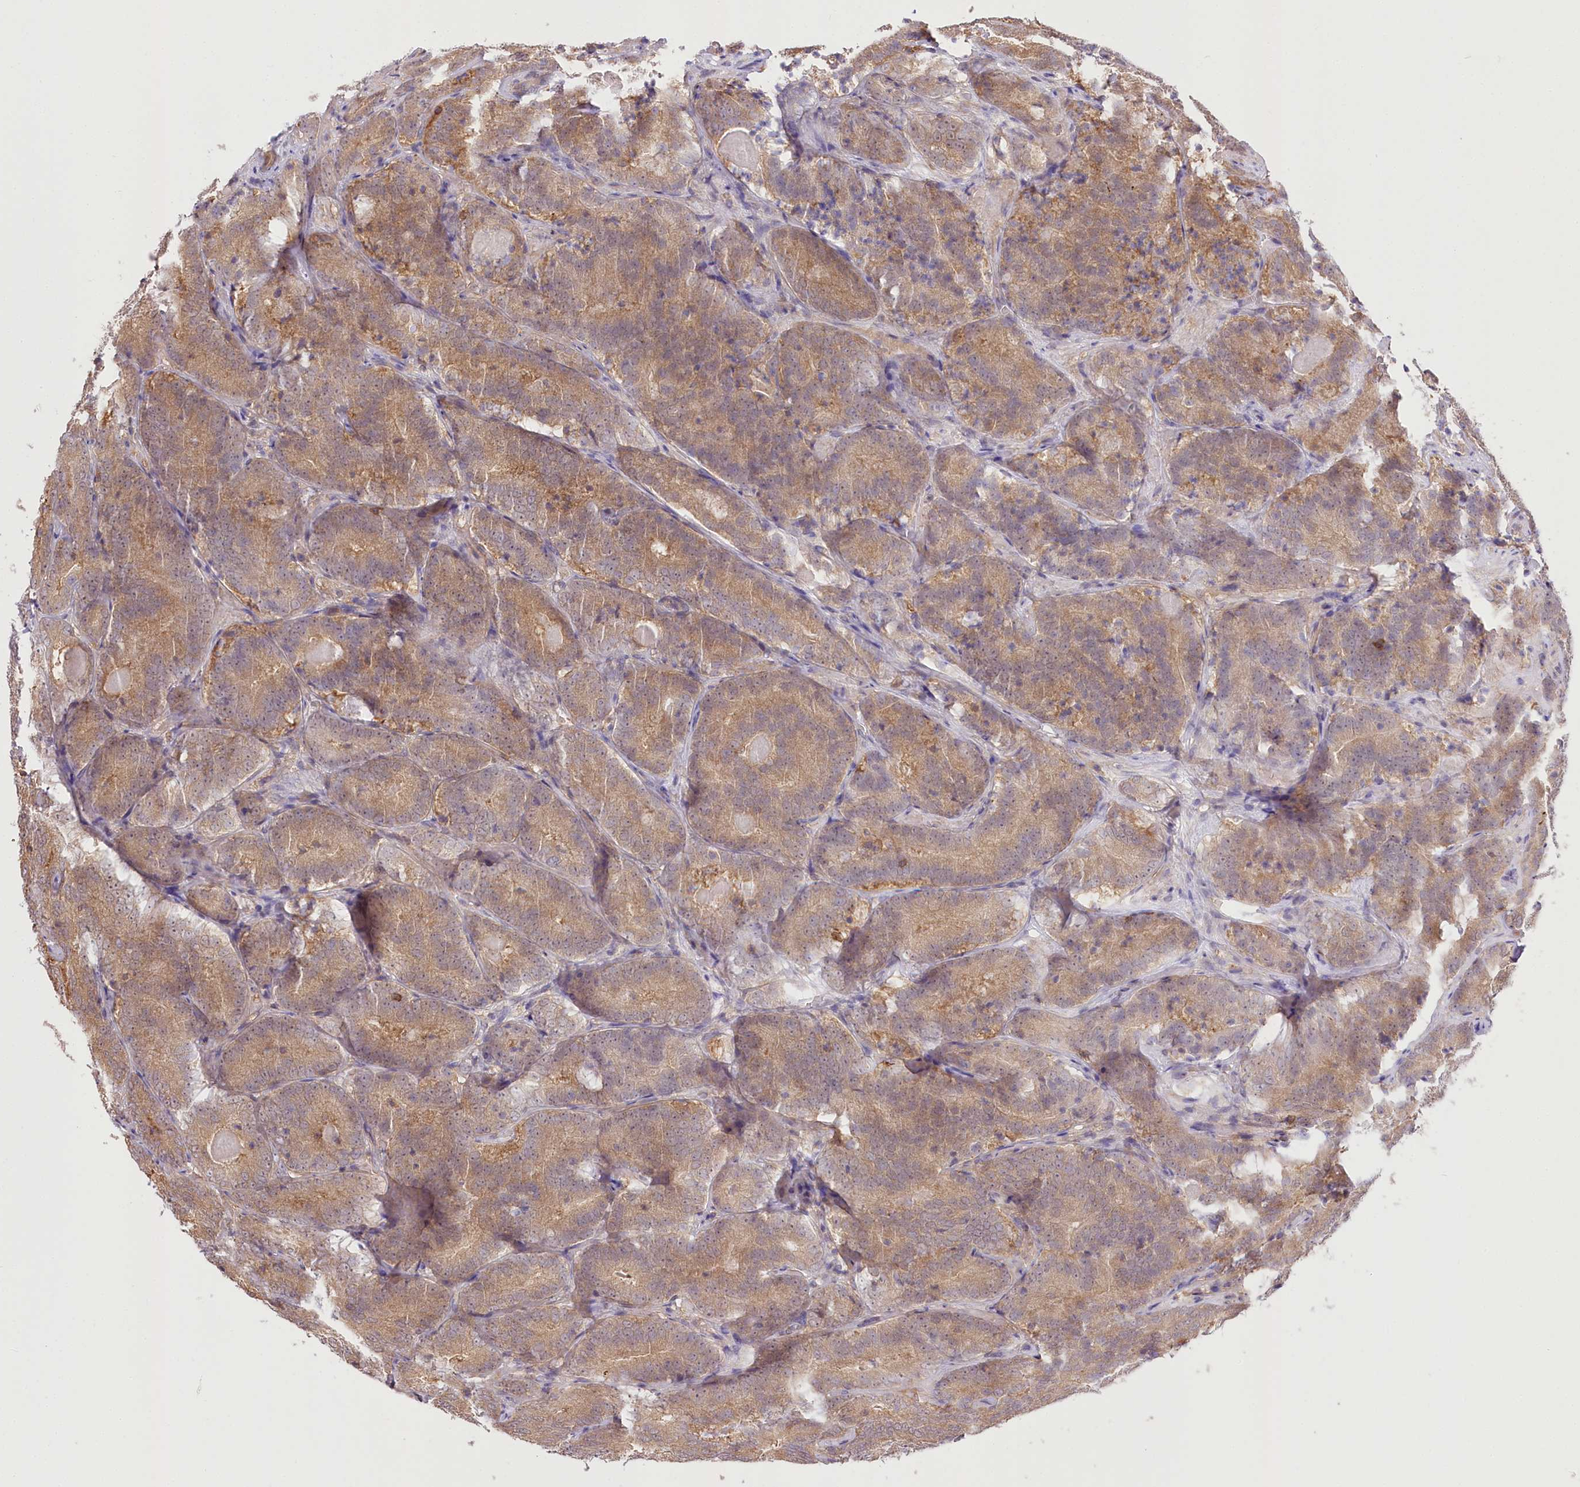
{"staining": {"intensity": "moderate", "quantity": ">75%", "location": "cytoplasmic/membranous"}, "tissue": "prostate cancer", "cell_type": "Tumor cells", "image_type": "cancer", "snomed": [{"axis": "morphology", "description": "Adenocarcinoma, High grade"}, {"axis": "topography", "description": "Prostate"}], "caption": "Immunohistochemistry (IHC) micrograph of neoplastic tissue: prostate cancer (adenocarcinoma (high-grade)) stained using immunohistochemistry displays medium levels of moderate protein expression localized specifically in the cytoplasmic/membranous of tumor cells, appearing as a cytoplasmic/membranous brown color.", "gene": "UGP2", "patient": {"sex": "male", "age": 57}}